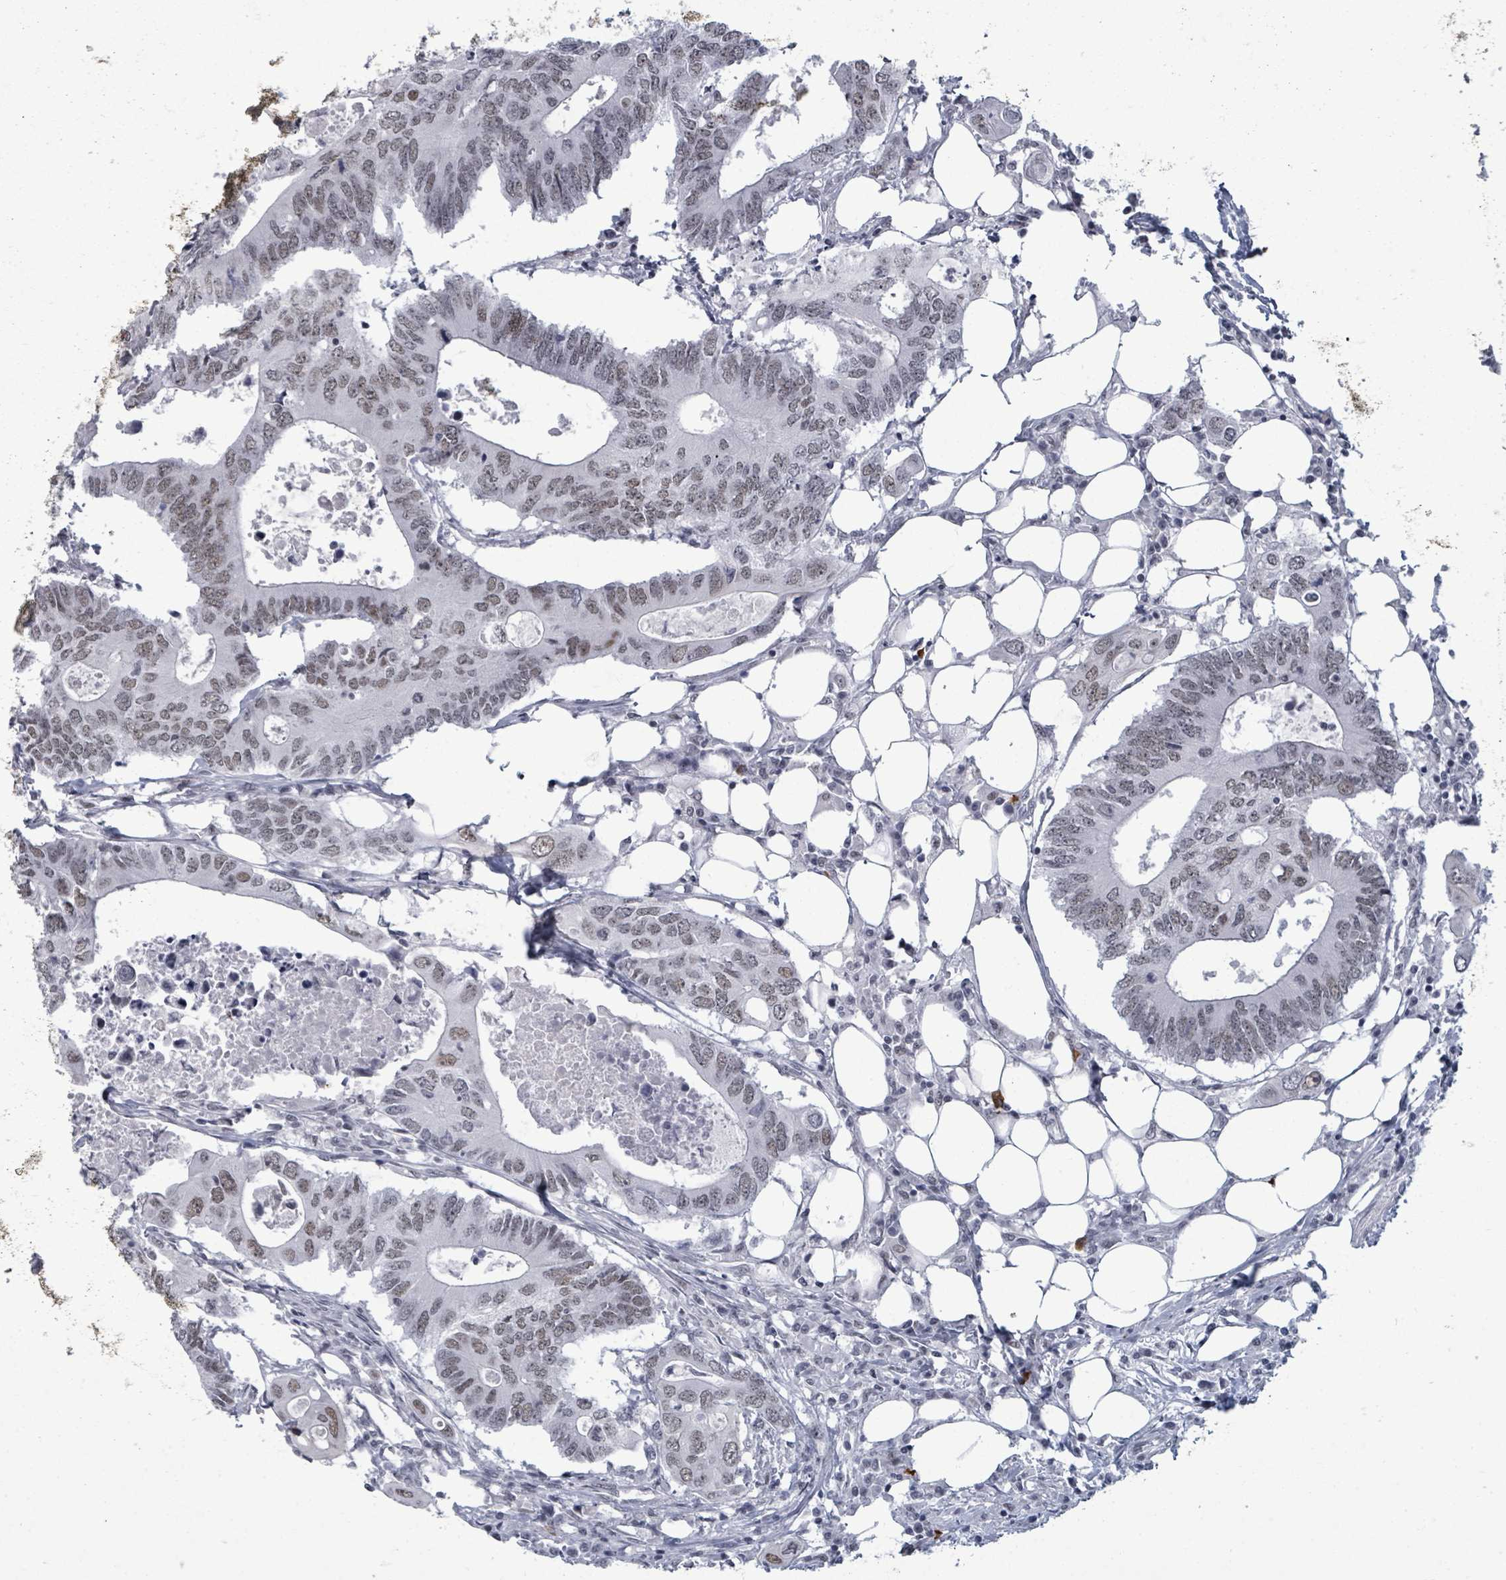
{"staining": {"intensity": "moderate", "quantity": "25%-75%", "location": "nuclear"}, "tissue": "colorectal cancer", "cell_type": "Tumor cells", "image_type": "cancer", "snomed": [{"axis": "morphology", "description": "Adenocarcinoma, NOS"}, {"axis": "topography", "description": "Colon"}], "caption": "A medium amount of moderate nuclear expression is present in about 25%-75% of tumor cells in colorectal cancer tissue.", "gene": "ERCC5", "patient": {"sex": "male", "age": 71}}